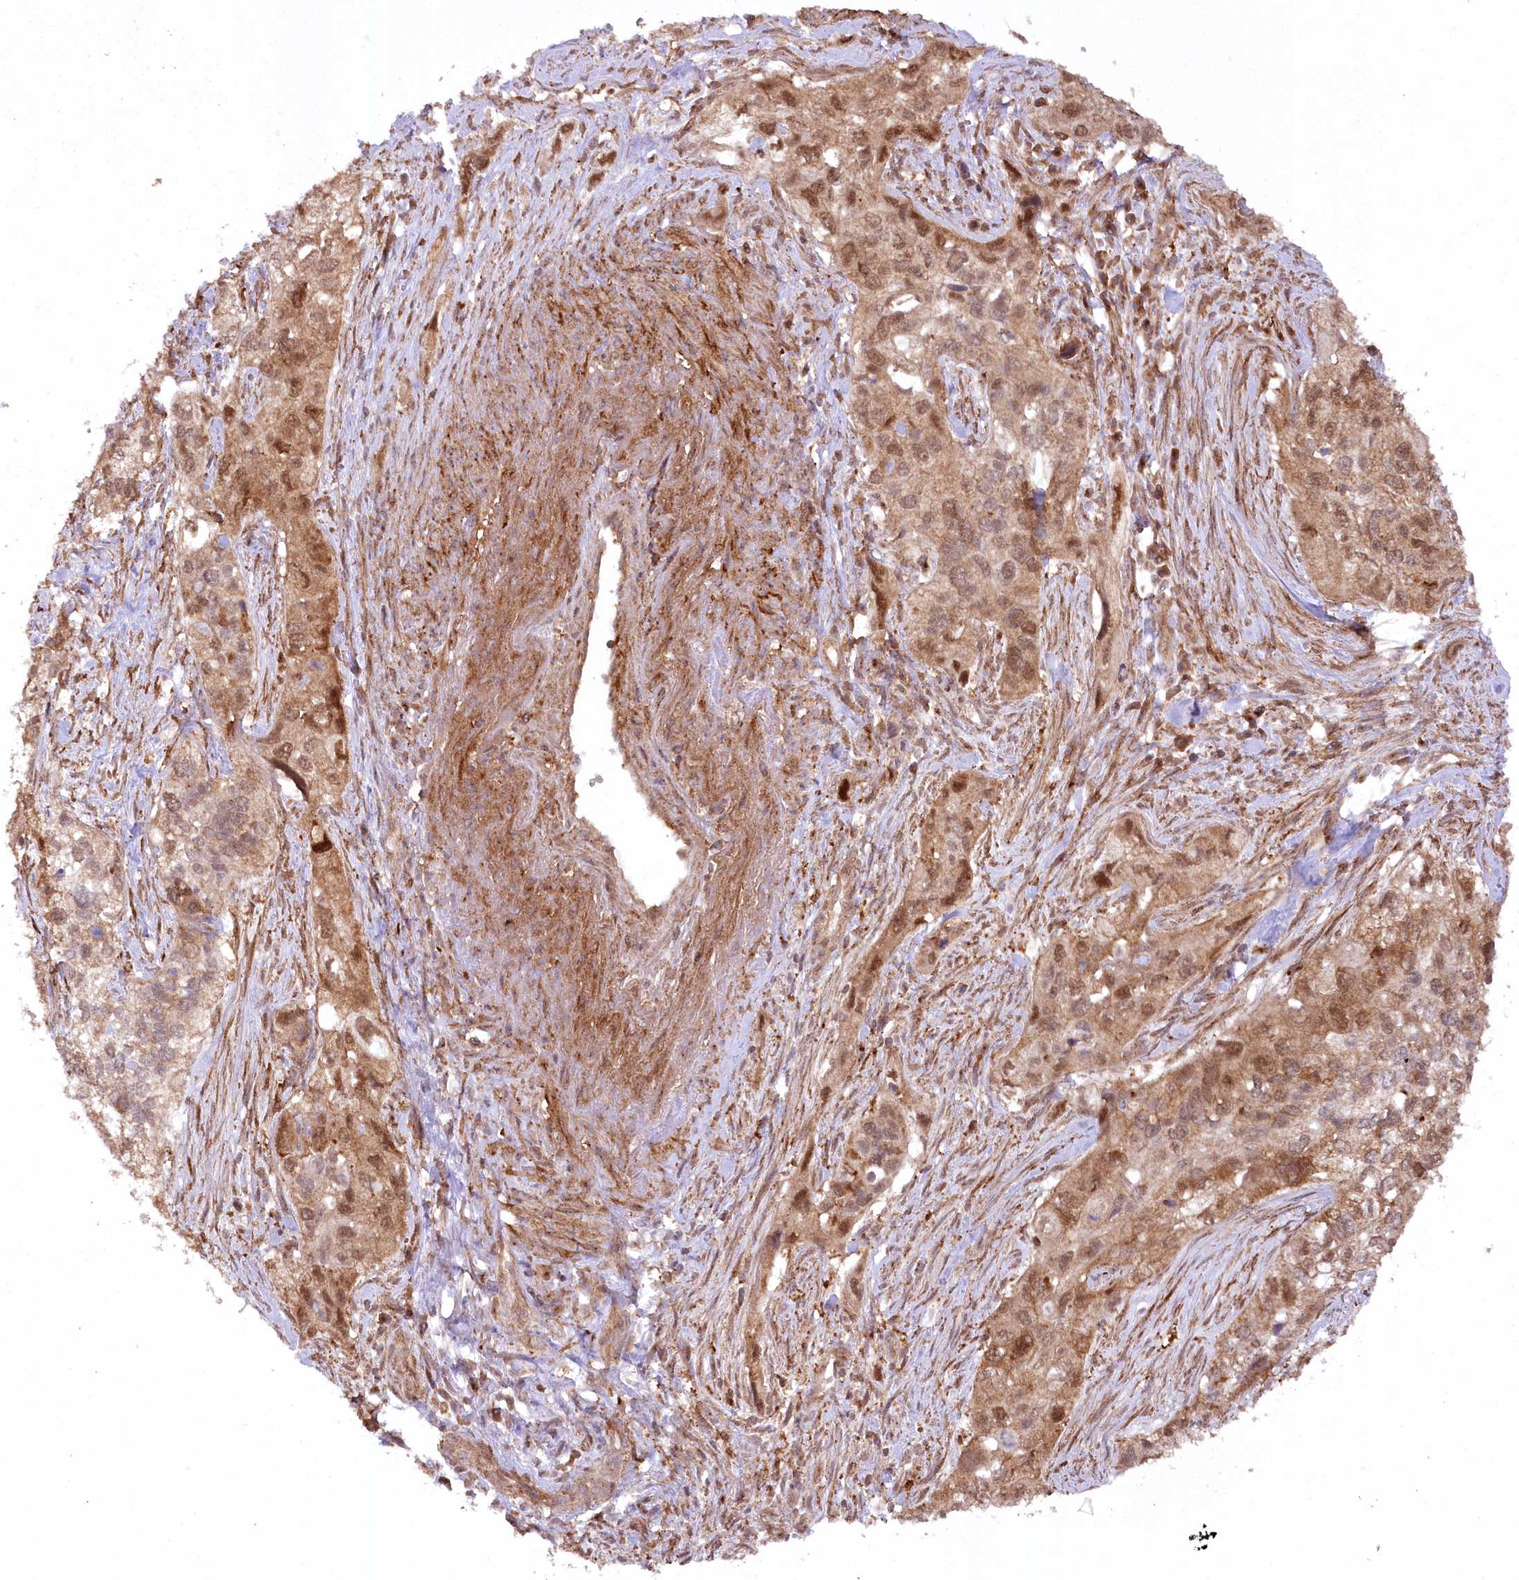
{"staining": {"intensity": "moderate", "quantity": ">75%", "location": "cytoplasmic/membranous,nuclear"}, "tissue": "cervical cancer", "cell_type": "Tumor cells", "image_type": "cancer", "snomed": [{"axis": "morphology", "description": "Squamous cell carcinoma, NOS"}, {"axis": "topography", "description": "Cervix"}], "caption": "About >75% of tumor cells in squamous cell carcinoma (cervical) display moderate cytoplasmic/membranous and nuclear protein staining as visualized by brown immunohistochemical staining.", "gene": "CCDC91", "patient": {"sex": "female", "age": 55}}